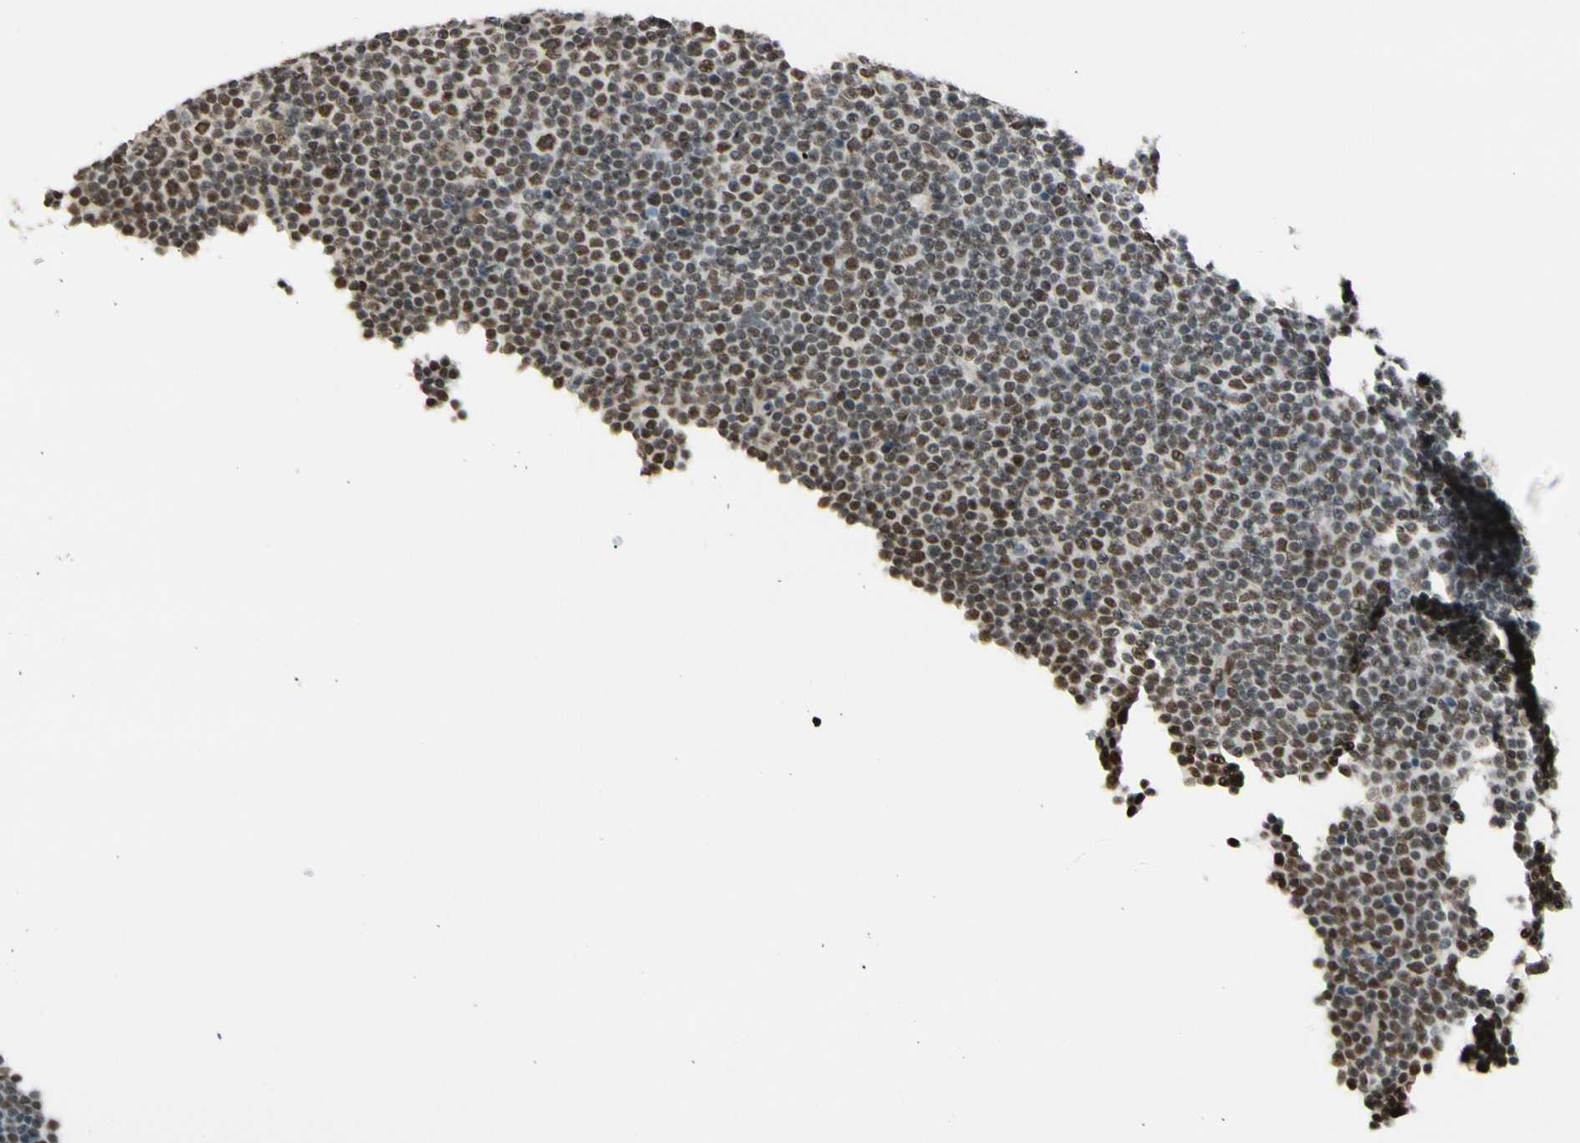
{"staining": {"intensity": "moderate", "quantity": ">75%", "location": "nuclear"}, "tissue": "lymphoma", "cell_type": "Tumor cells", "image_type": "cancer", "snomed": [{"axis": "morphology", "description": "Malignant lymphoma, non-Hodgkin's type, Low grade"}, {"axis": "topography", "description": "Lymph node"}], "caption": "A high-resolution micrograph shows IHC staining of lymphoma, which shows moderate nuclear expression in approximately >75% of tumor cells. (Stains: DAB in brown, nuclei in blue, Microscopy: brightfield microscopy at high magnification).", "gene": "SUFU", "patient": {"sex": "female", "age": 67}}